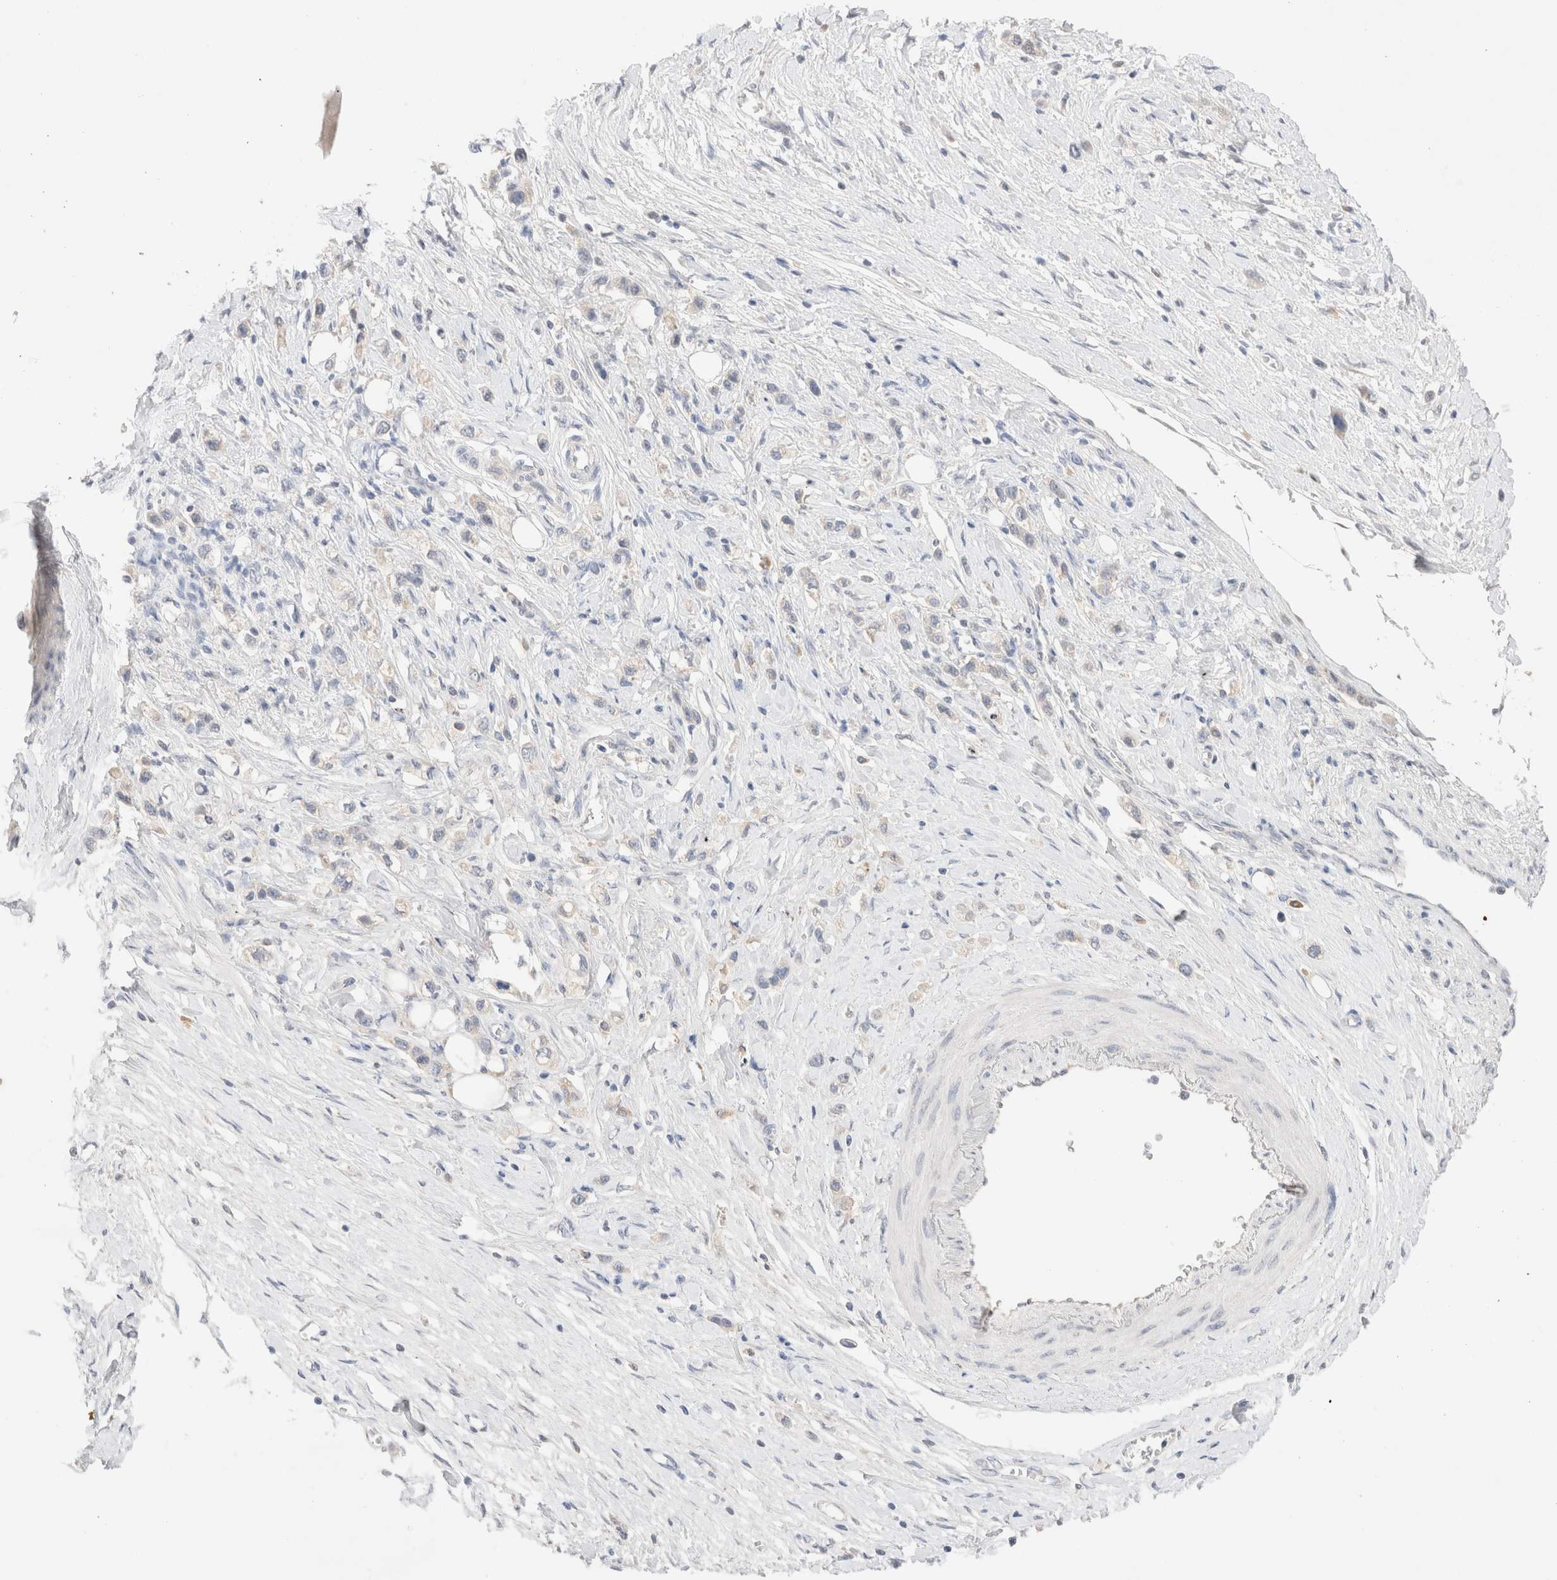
{"staining": {"intensity": "negative", "quantity": "none", "location": "none"}, "tissue": "stomach cancer", "cell_type": "Tumor cells", "image_type": "cancer", "snomed": [{"axis": "morphology", "description": "Adenocarcinoma, NOS"}, {"axis": "topography", "description": "Stomach"}], "caption": "The image demonstrates no significant expression in tumor cells of stomach cancer.", "gene": "SPATA20", "patient": {"sex": "female", "age": 65}}